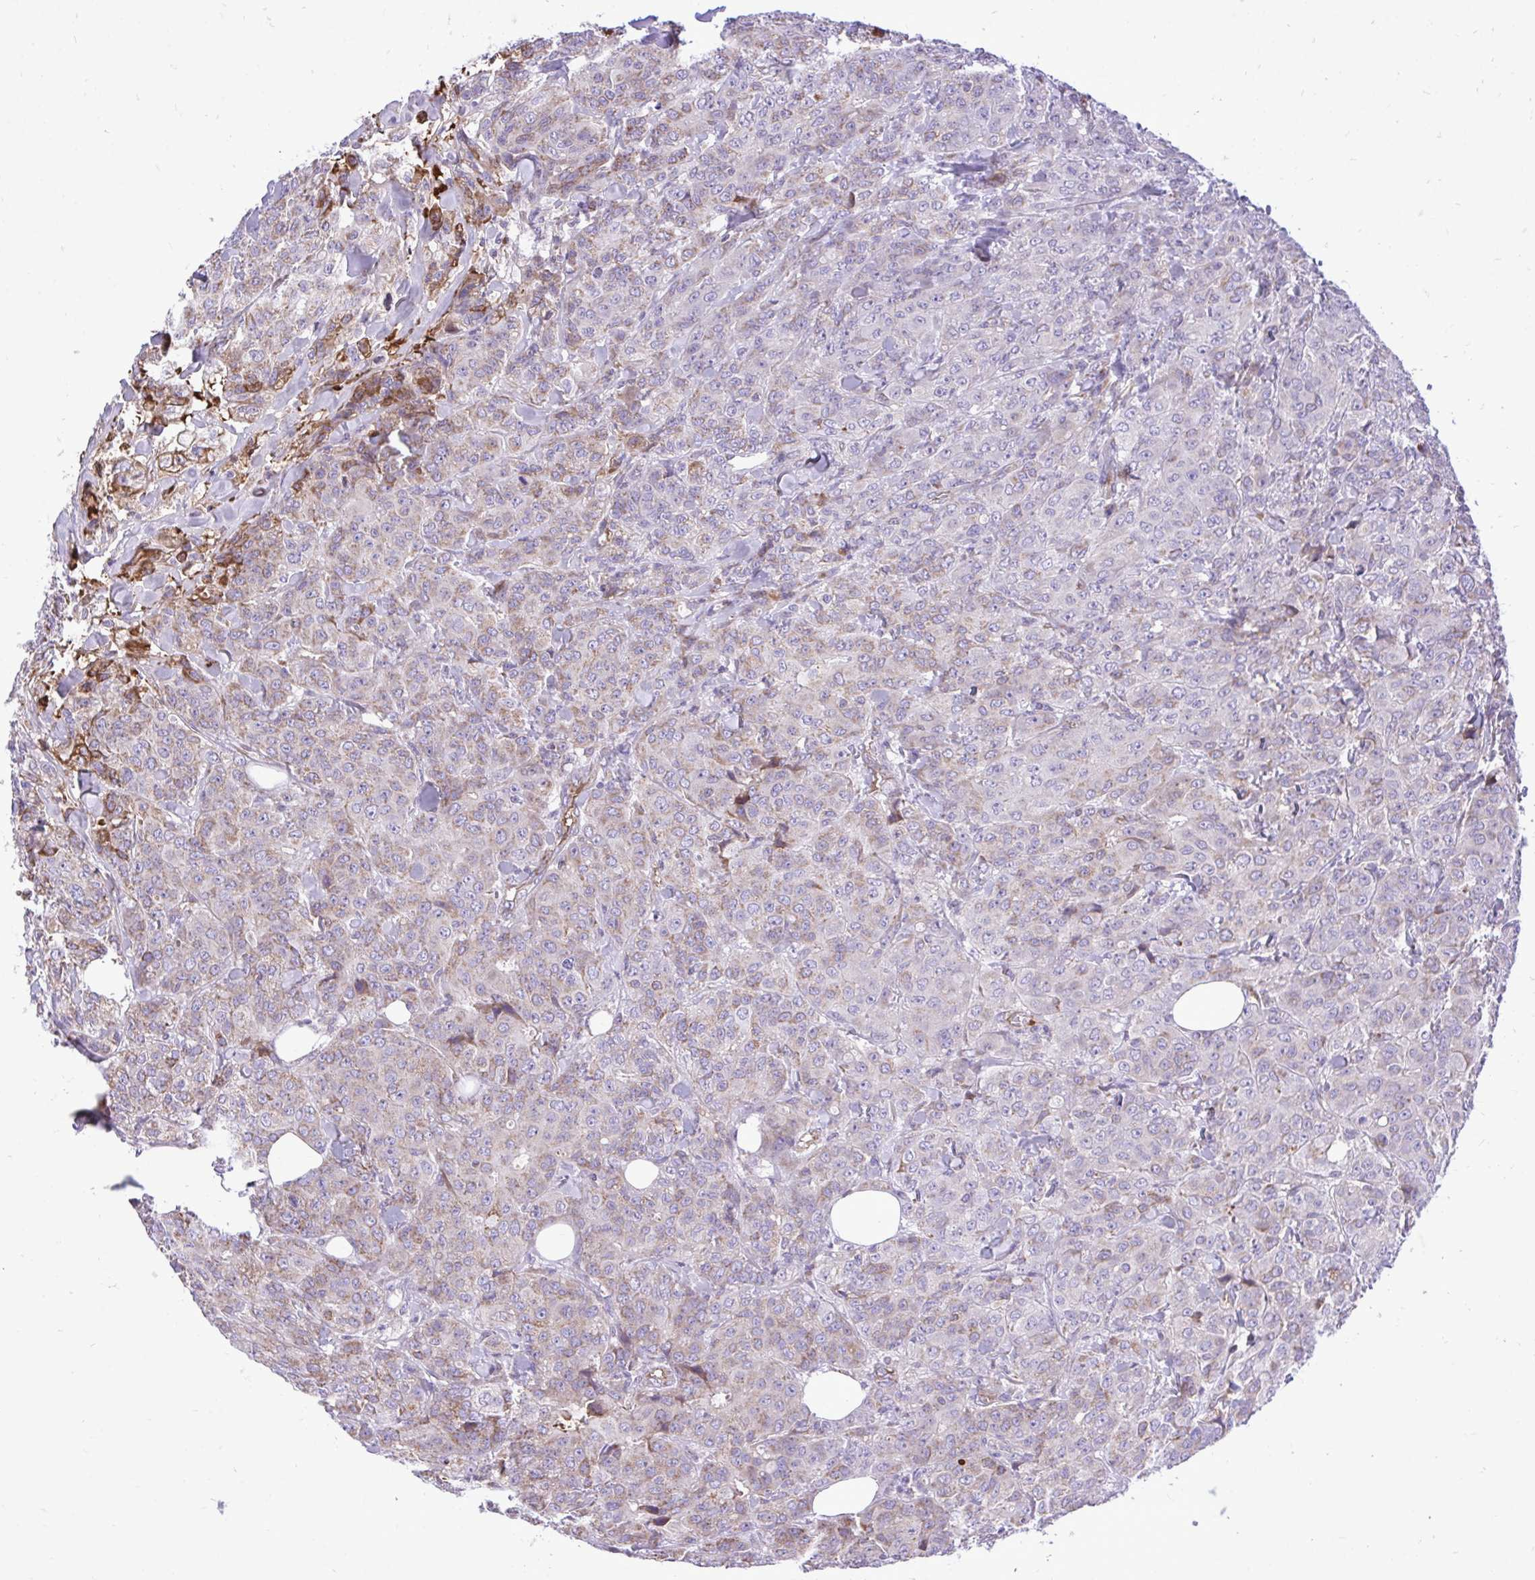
{"staining": {"intensity": "weak", "quantity": "25%-75%", "location": "cytoplasmic/membranous"}, "tissue": "breast cancer", "cell_type": "Tumor cells", "image_type": "cancer", "snomed": [{"axis": "morphology", "description": "Normal tissue, NOS"}, {"axis": "morphology", "description": "Duct carcinoma"}, {"axis": "topography", "description": "Breast"}], "caption": "Protein staining shows weak cytoplasmic/membranous positivity in about 25%-75% of tumor cells in breast infiltrating ductal carcinoma.", "gene": "ATP13A2", "patient": {"sex": "female", "age": 43}}